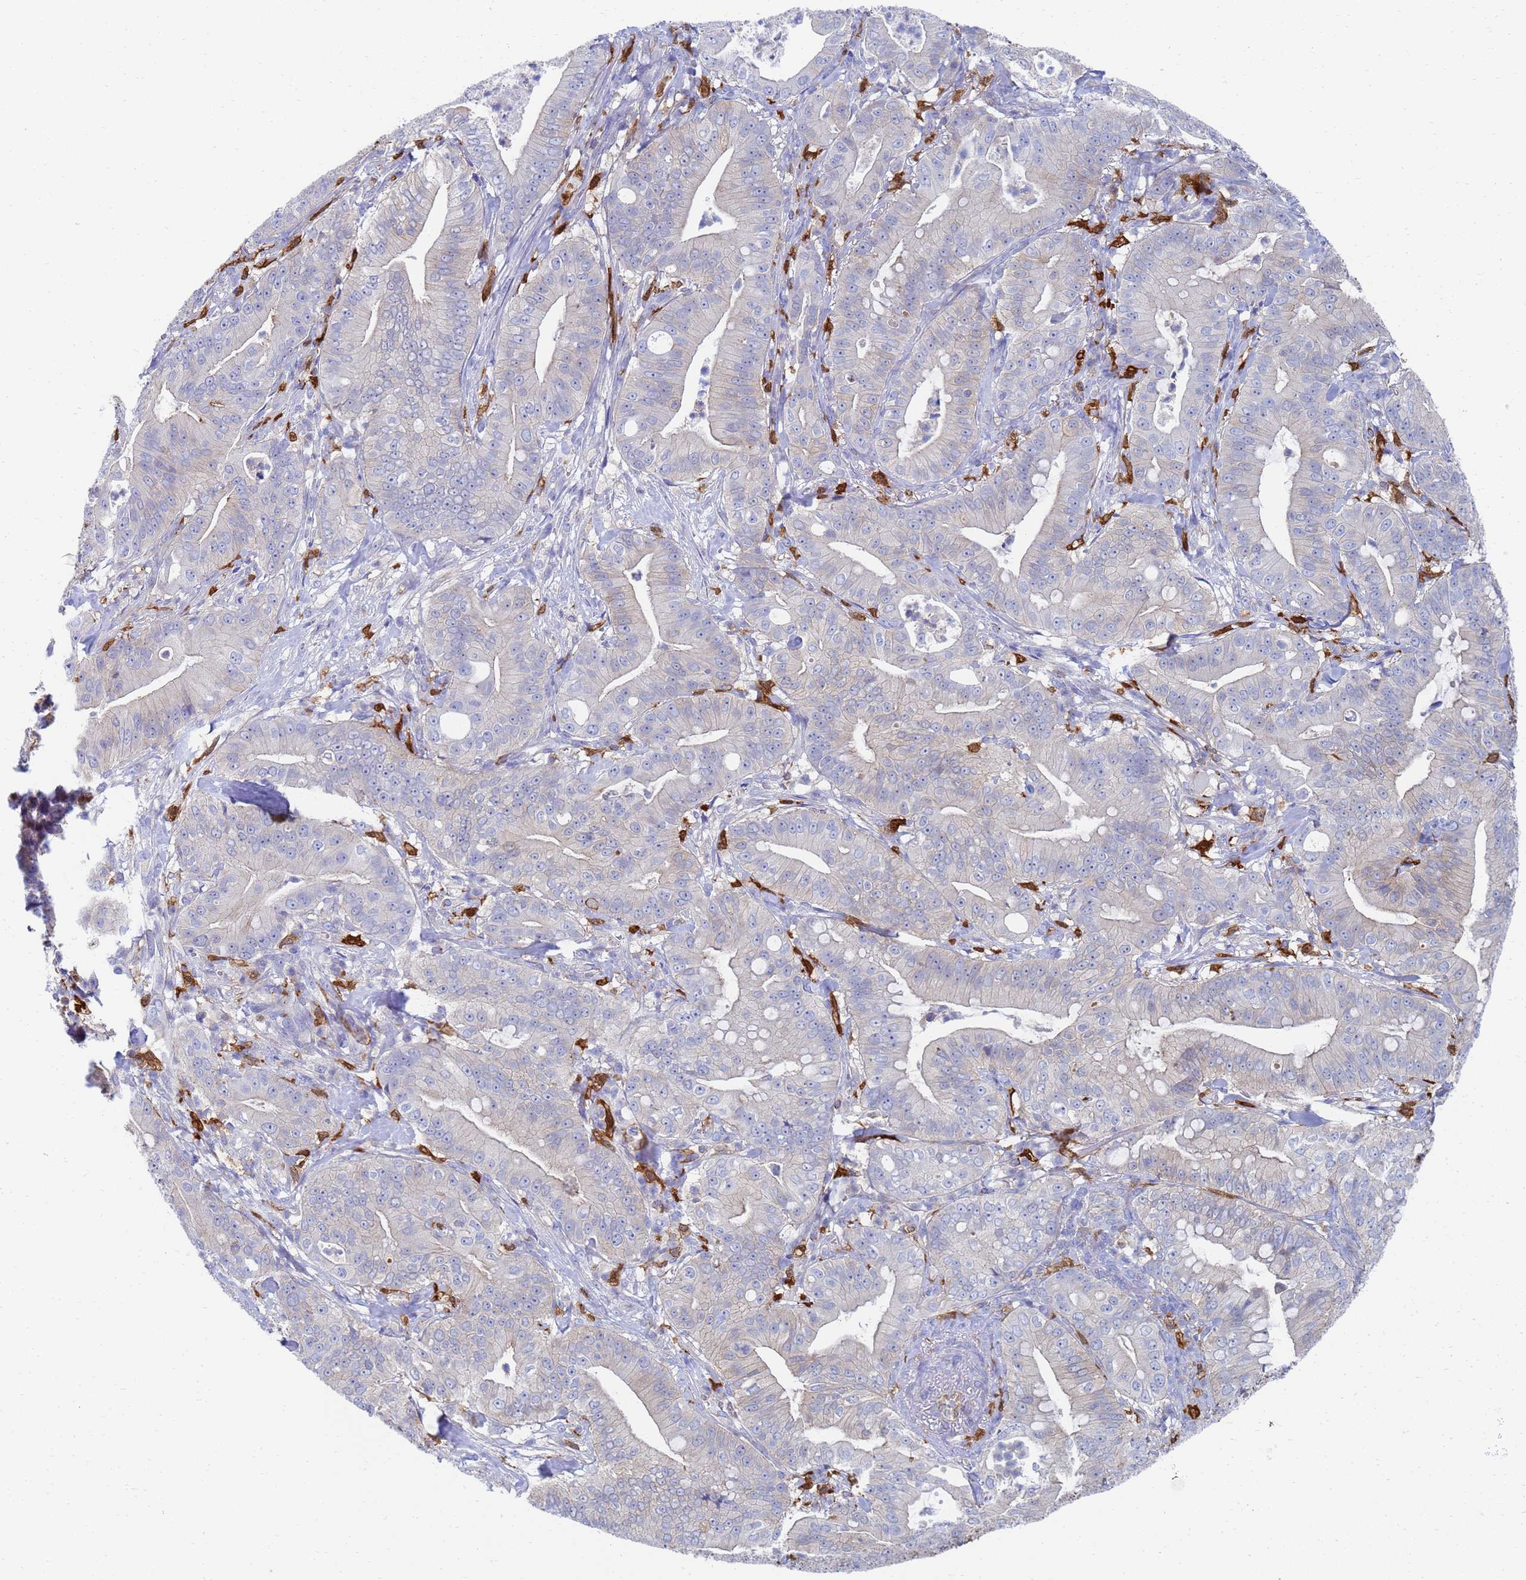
{"staining": {"intensity": "negative", "quantity": "none", "location": "none"}, "tissue": "pancreatic cancer", "cell_type": "Tumor cells", "image_type": "cancer", "snomed": [{"axis": "morphology", "description": "Adenocarcinoma, NOS"}, {"axis": "topography", "description": "Pancreas"}], "caption": "Tumor cells are negative for brown protein staining in pancreatic cancer (adenocarcinoma).", "gene": "GCHFR", "patient": {"sex": "male", "age": 71}}